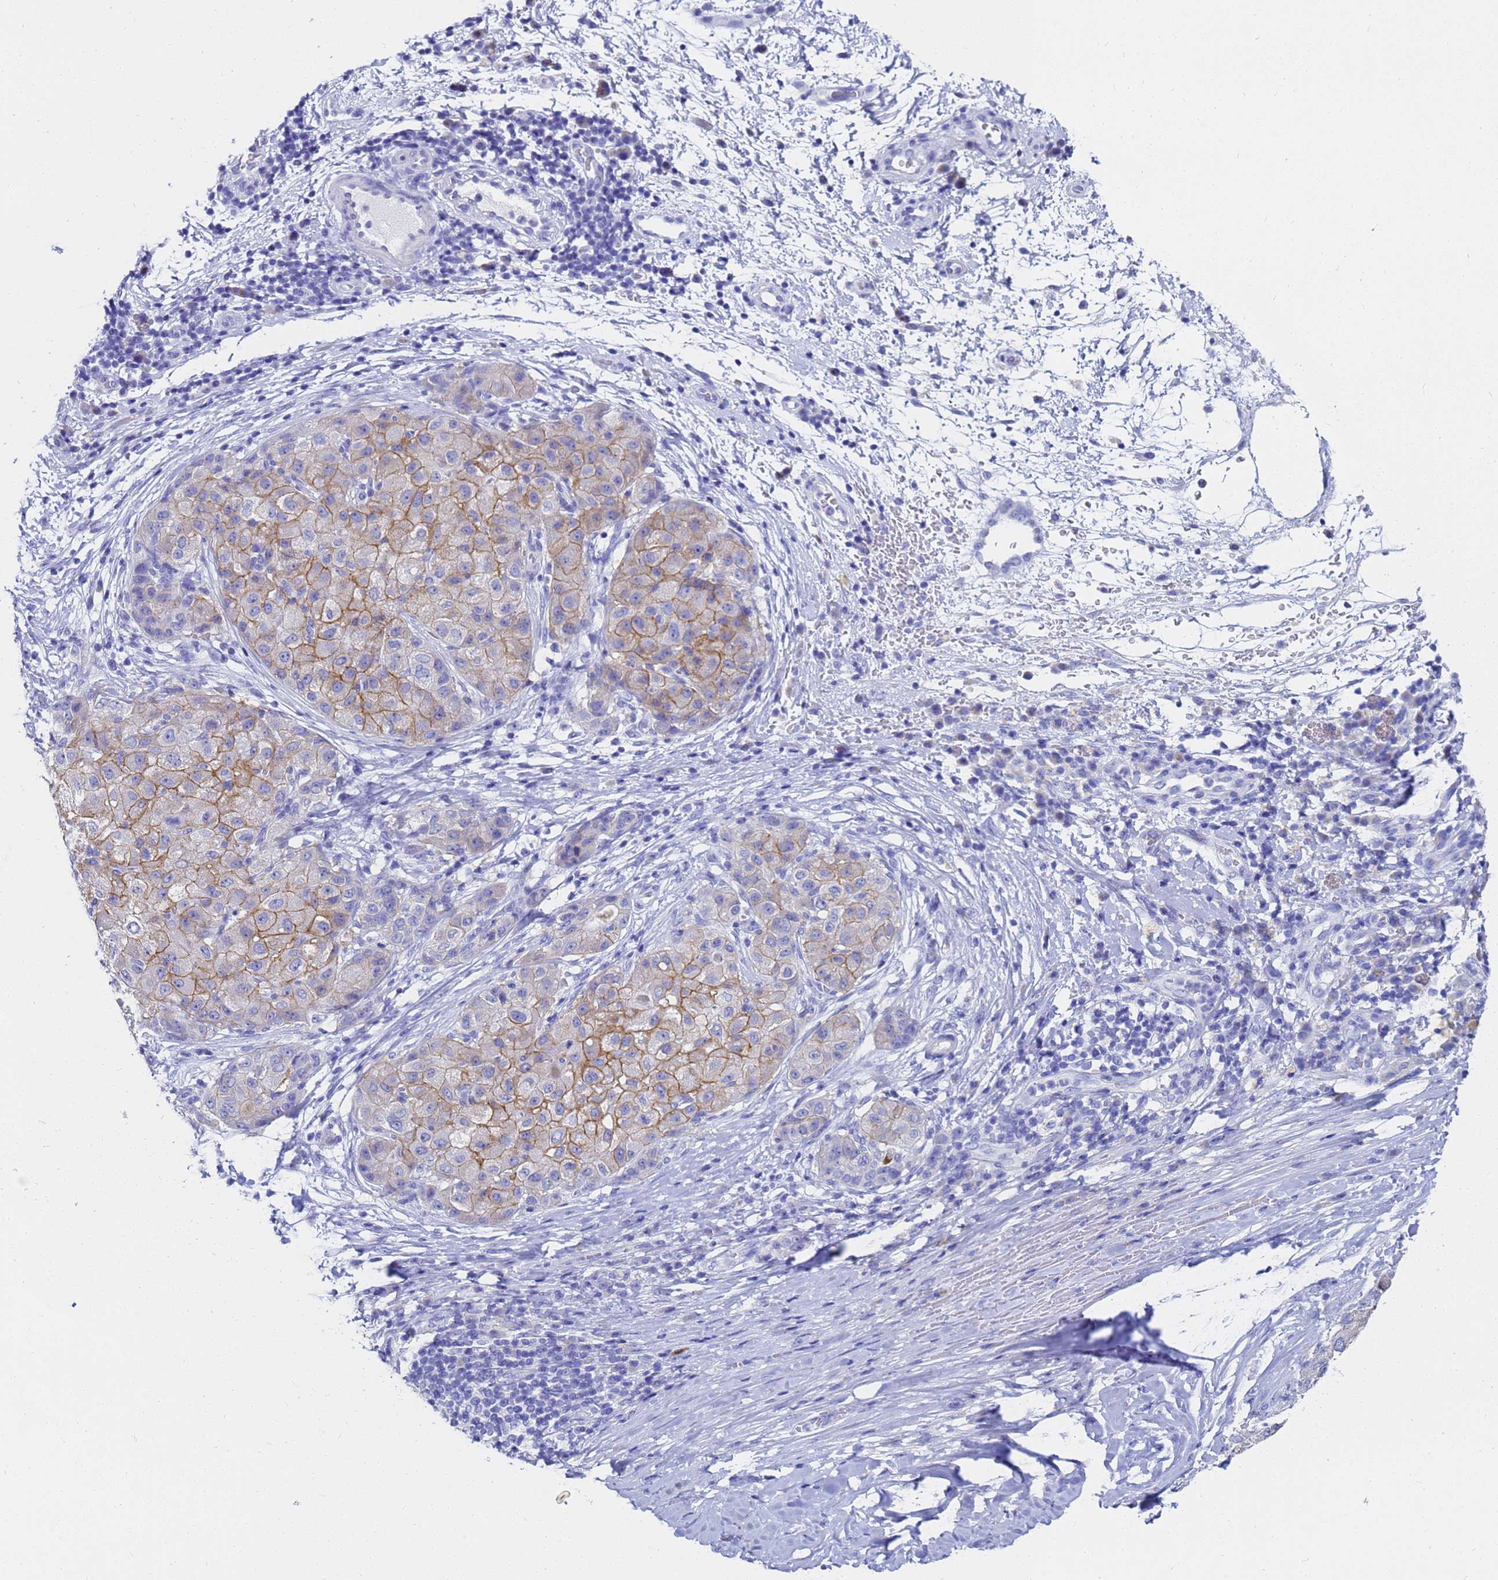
{"staining": {"intensity": "moderate", "quantity": "25%-75%", "location": "cytoplasmic/membranous"}, "tissue": "liver cancer", "cell_type": "Tumor cells", "image_type": "cancer", "snomed": [{"axis": "morphology", "description": "Carcinoma, Hepatocellular, NOS"}, {"axis": "topography", "description": "Liver"}], "caption": "Immunohistochemical staining of human liver hepatocellular carcinoma reveals moderate cytoplasmic/membranous protein staining in approximately 25%-75% of tumor cells.", "gene": "C2orf72", "patient": {"sex": "male", "age": 80}}